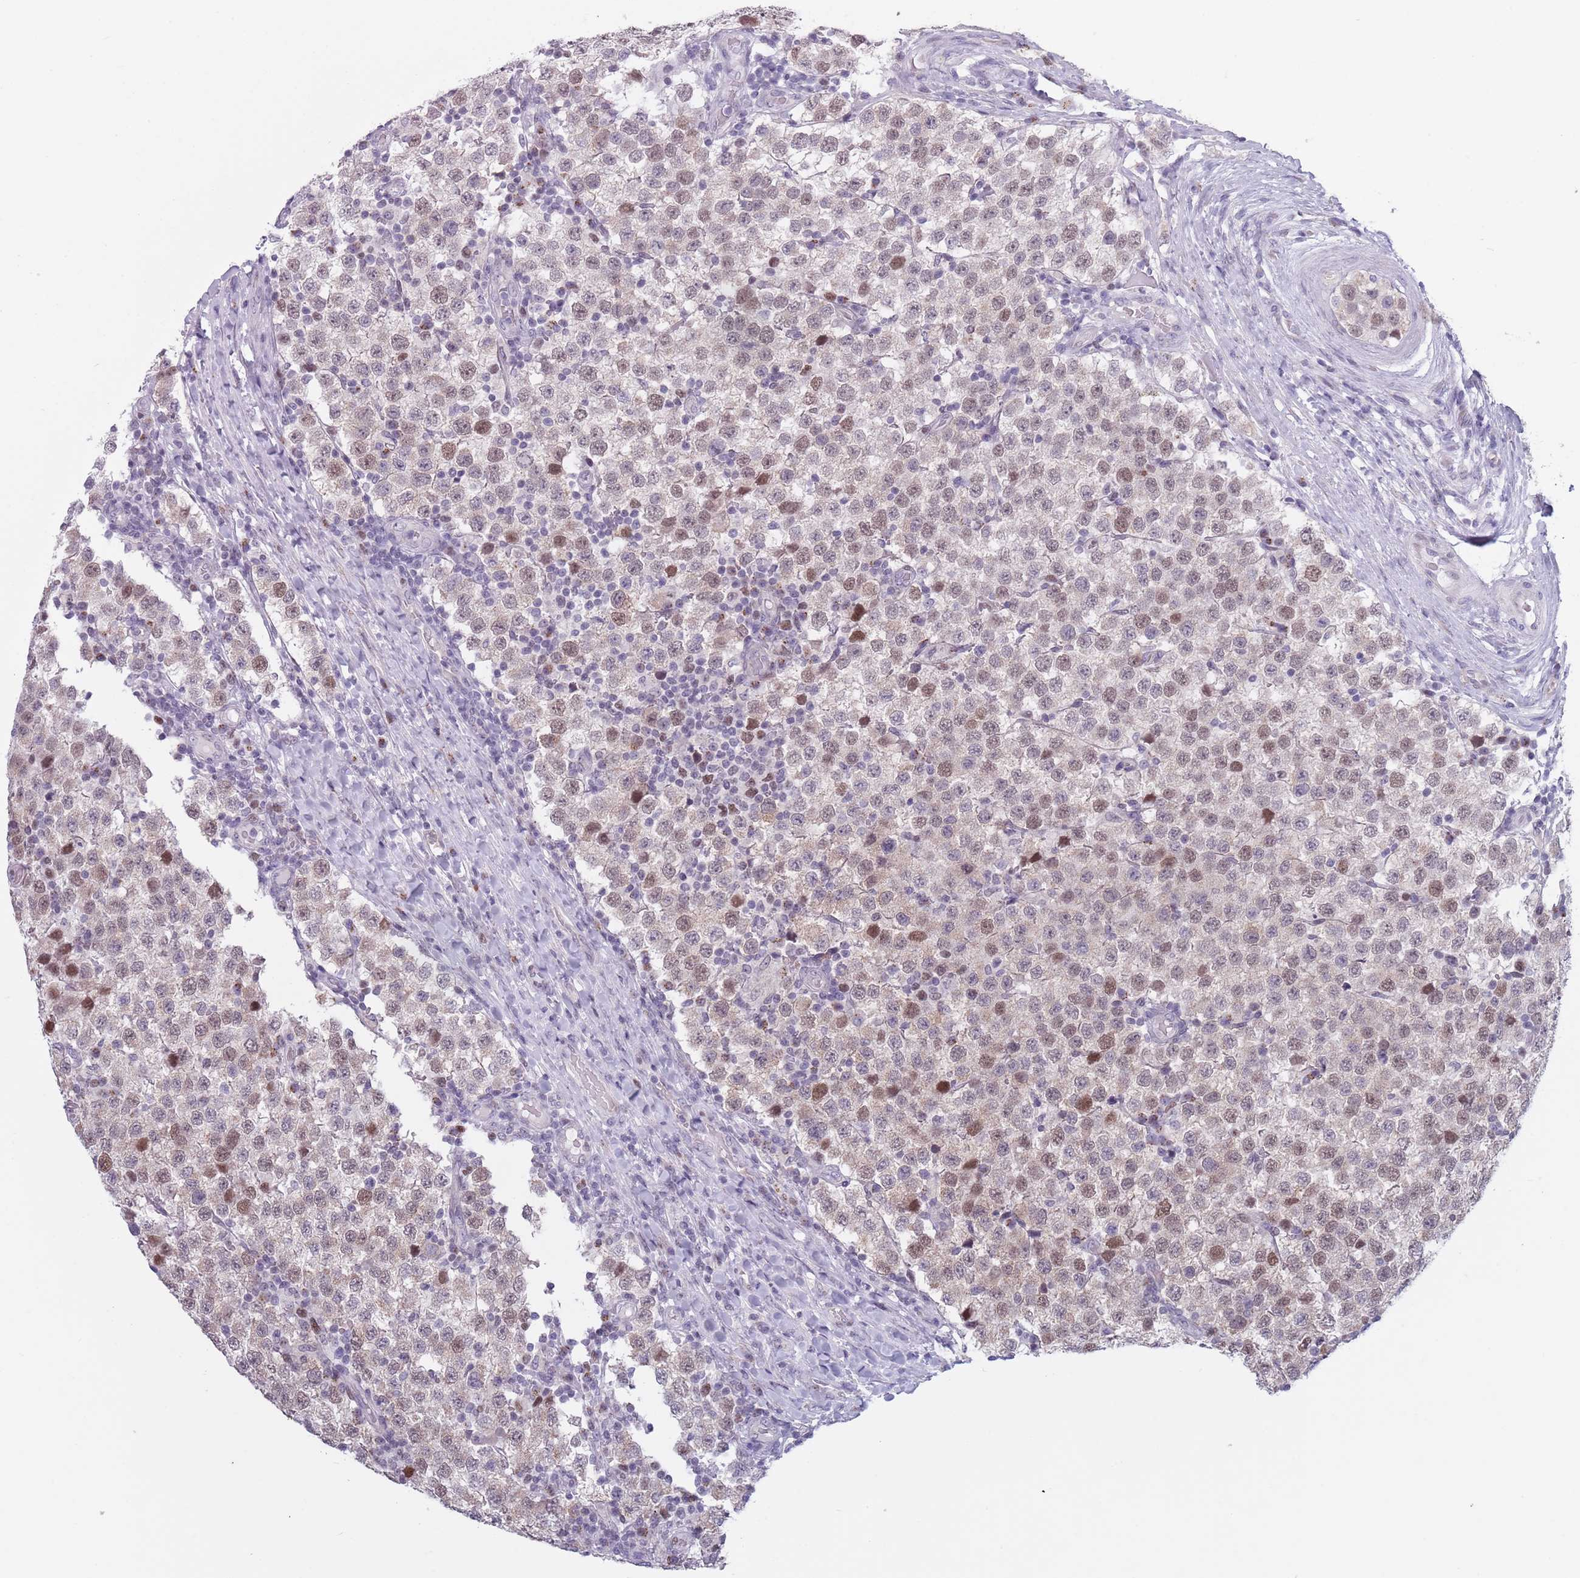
{"staining": {"intensity": "weak", "quantity": "25%-75%", "location": "cytoplasmic/membranous,nuclear"}, "tissue": "testis cancer", "cell_type": "Tumor cells", "image_type": "cancer", "snomed": [{"axis": "morphology", "description": "Seminoma, NOS"}, {"axis": "topography", "description": "Testis"}], "caption": "This histopathology image demonstrates seminoma (testis) stained with immunohistochemistry to label a protein in brown. The cytoplasmic/membranous and nuclear of tumor cells show weak positivity for the protein. Nuclei are counter-stained blue.", "gene": "ZKSCAN2", "patient": {"sex": "male", "age": 34}}